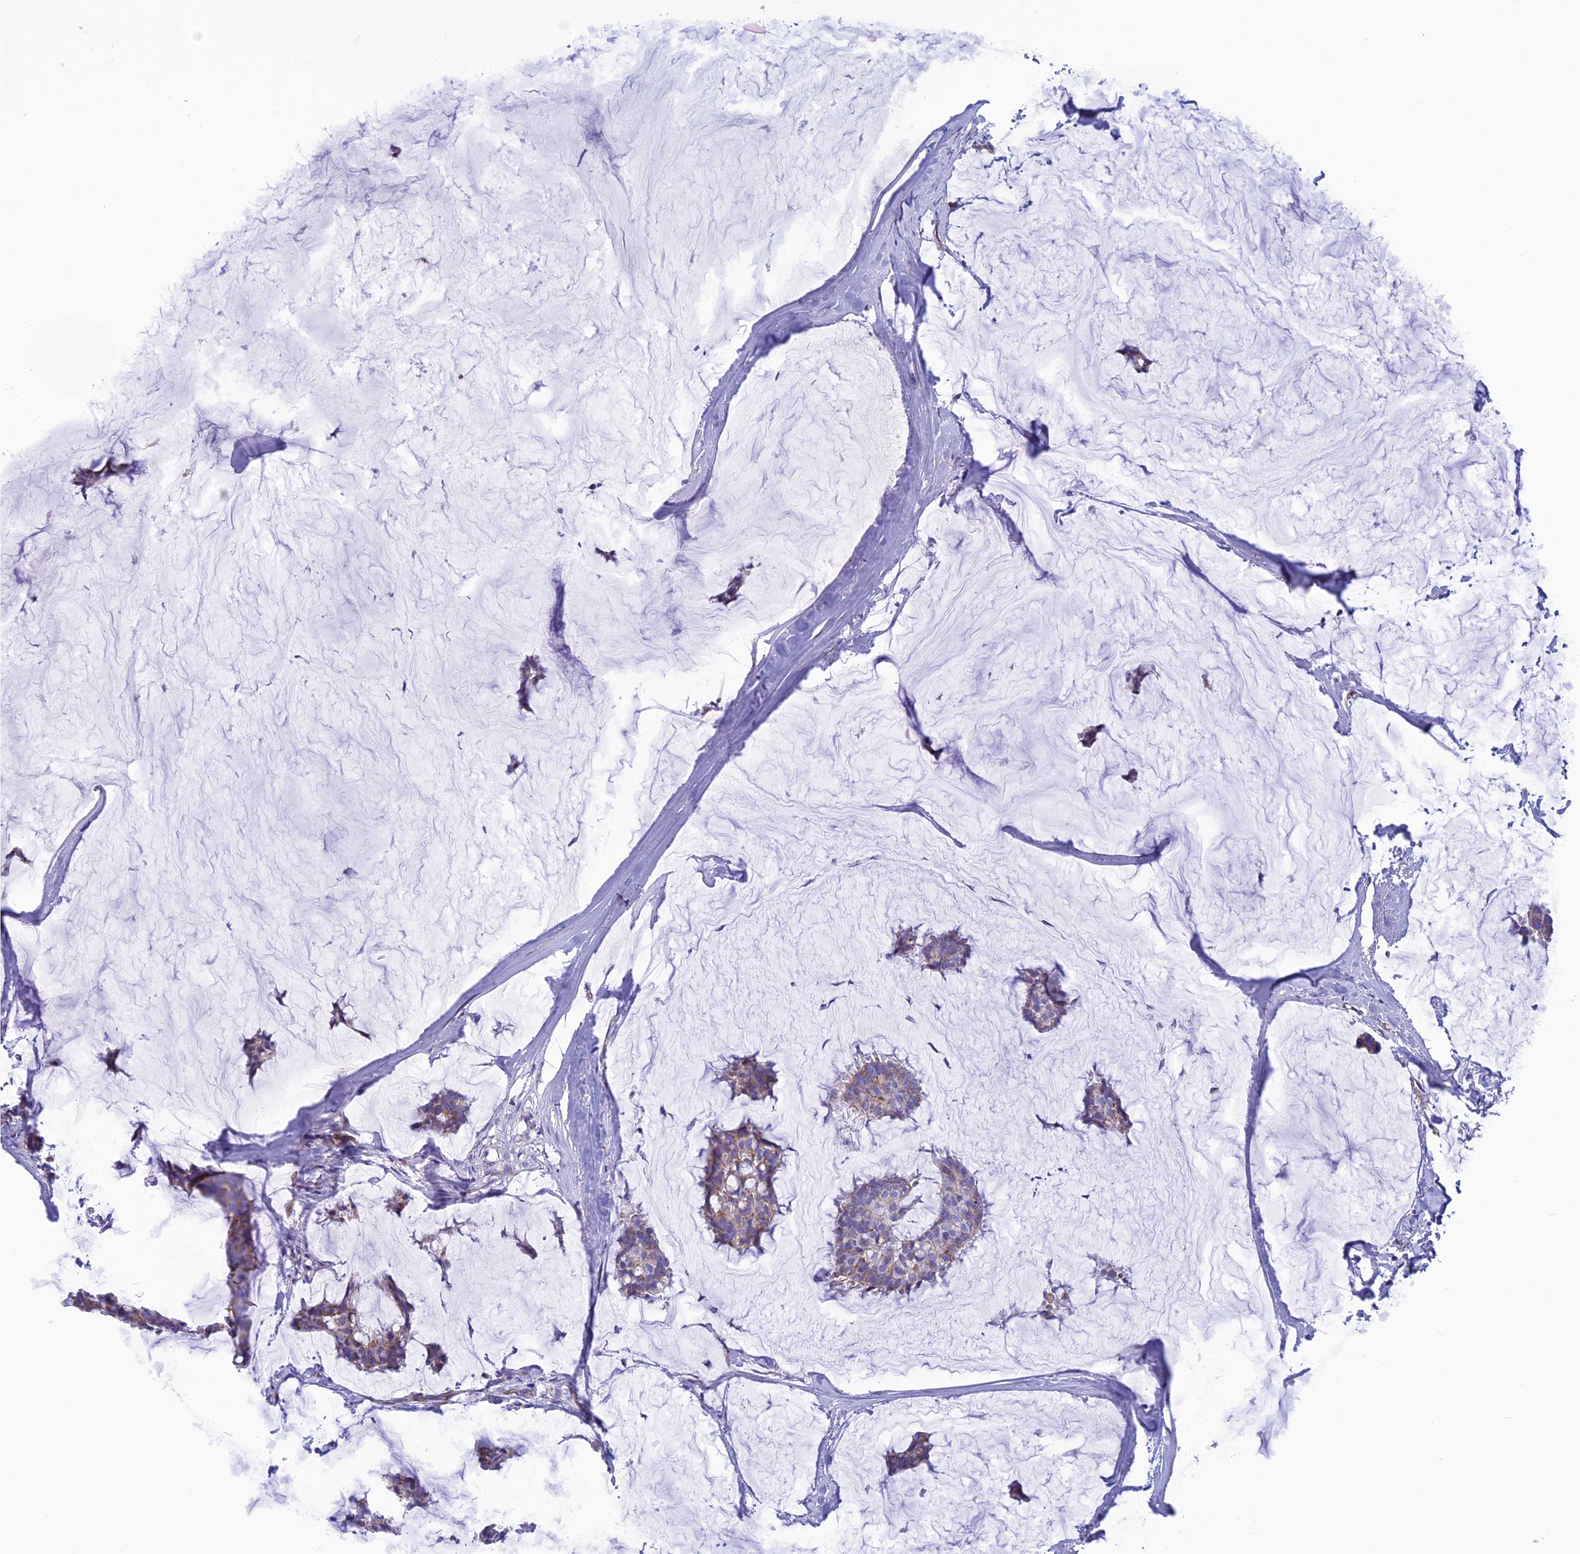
{"staining": {"intensity": "weak", "quantity": ">75%", "location": "cytoplasmic/membranous"}, "tissue": "breast cancer", "cell_type": "Tumor cells", "image_type": "cancer", "snomed": [{"axis": "morphology", "description": "Duct carcinoma"}, {"axis": "topography", "description": "Breast"}], "caption": "A low amount of weak cytoplasmic/membranous positivity is appreciated in about >75% of tumor cells in breast cancer tissue.", "gene": "POMGNT1", "patient": {"sex": "female", "age": 93}}